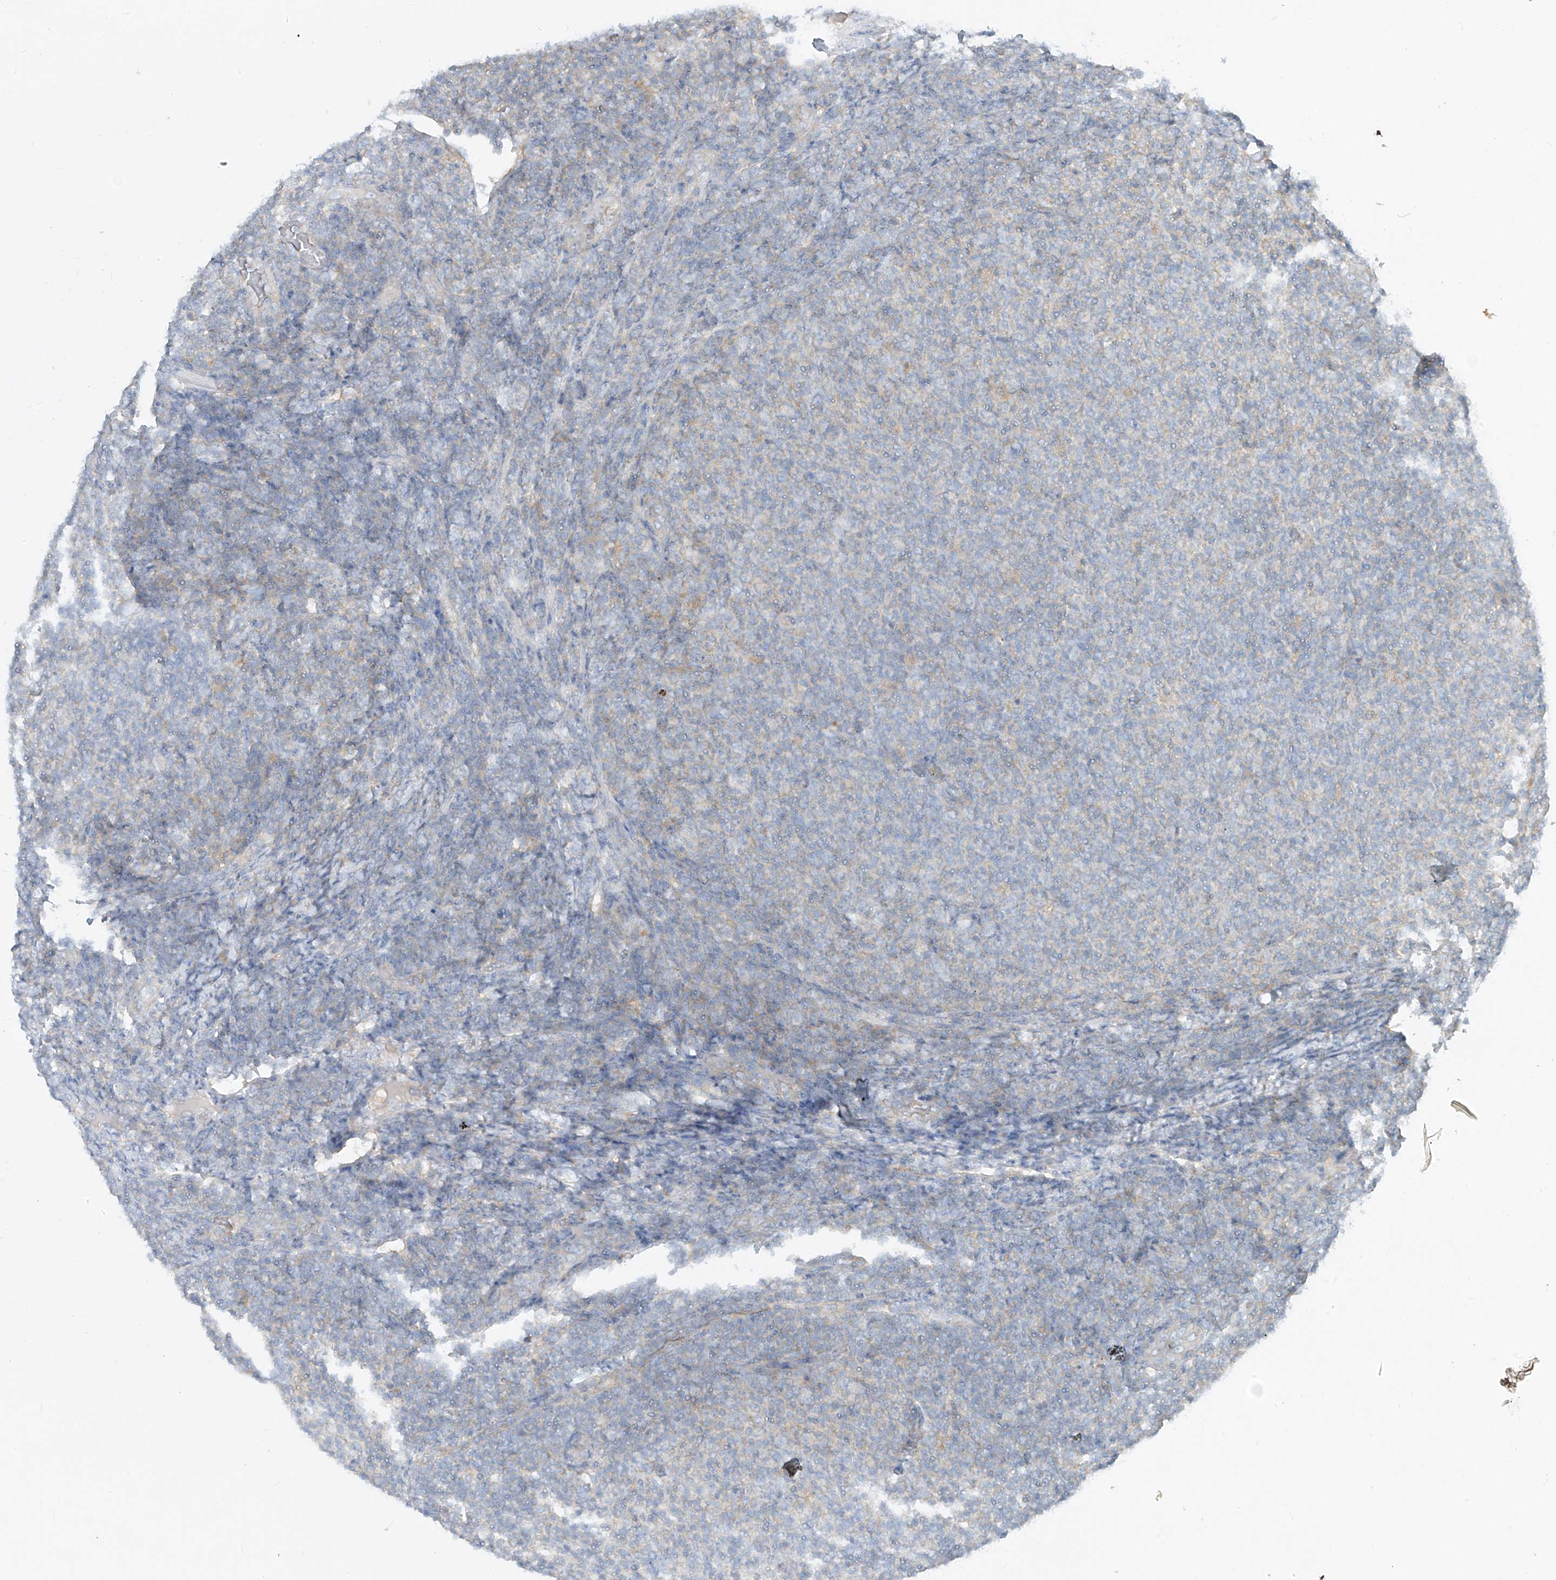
{"staining": {"intensity": "negative", "quantity": "none", "location": "none"}, "tissue": "lymphoma", "cell_type": "Tumor cells", "image_type": "cancer", "snomed": [{"axis": "morphology", "description": "Malignant lymphoma, non-Hodgkin's type, Low grade"}, {"axis": "topography", "description": "Lymph node"}], "caption": "Tumor cells are negative for protein expression in human lymphoma. (DAB (3,3'-diaminobenzidine) IHC, high magnification).", "gene": "DGKQ", "patient": {"sex": "male", "age": 66}}